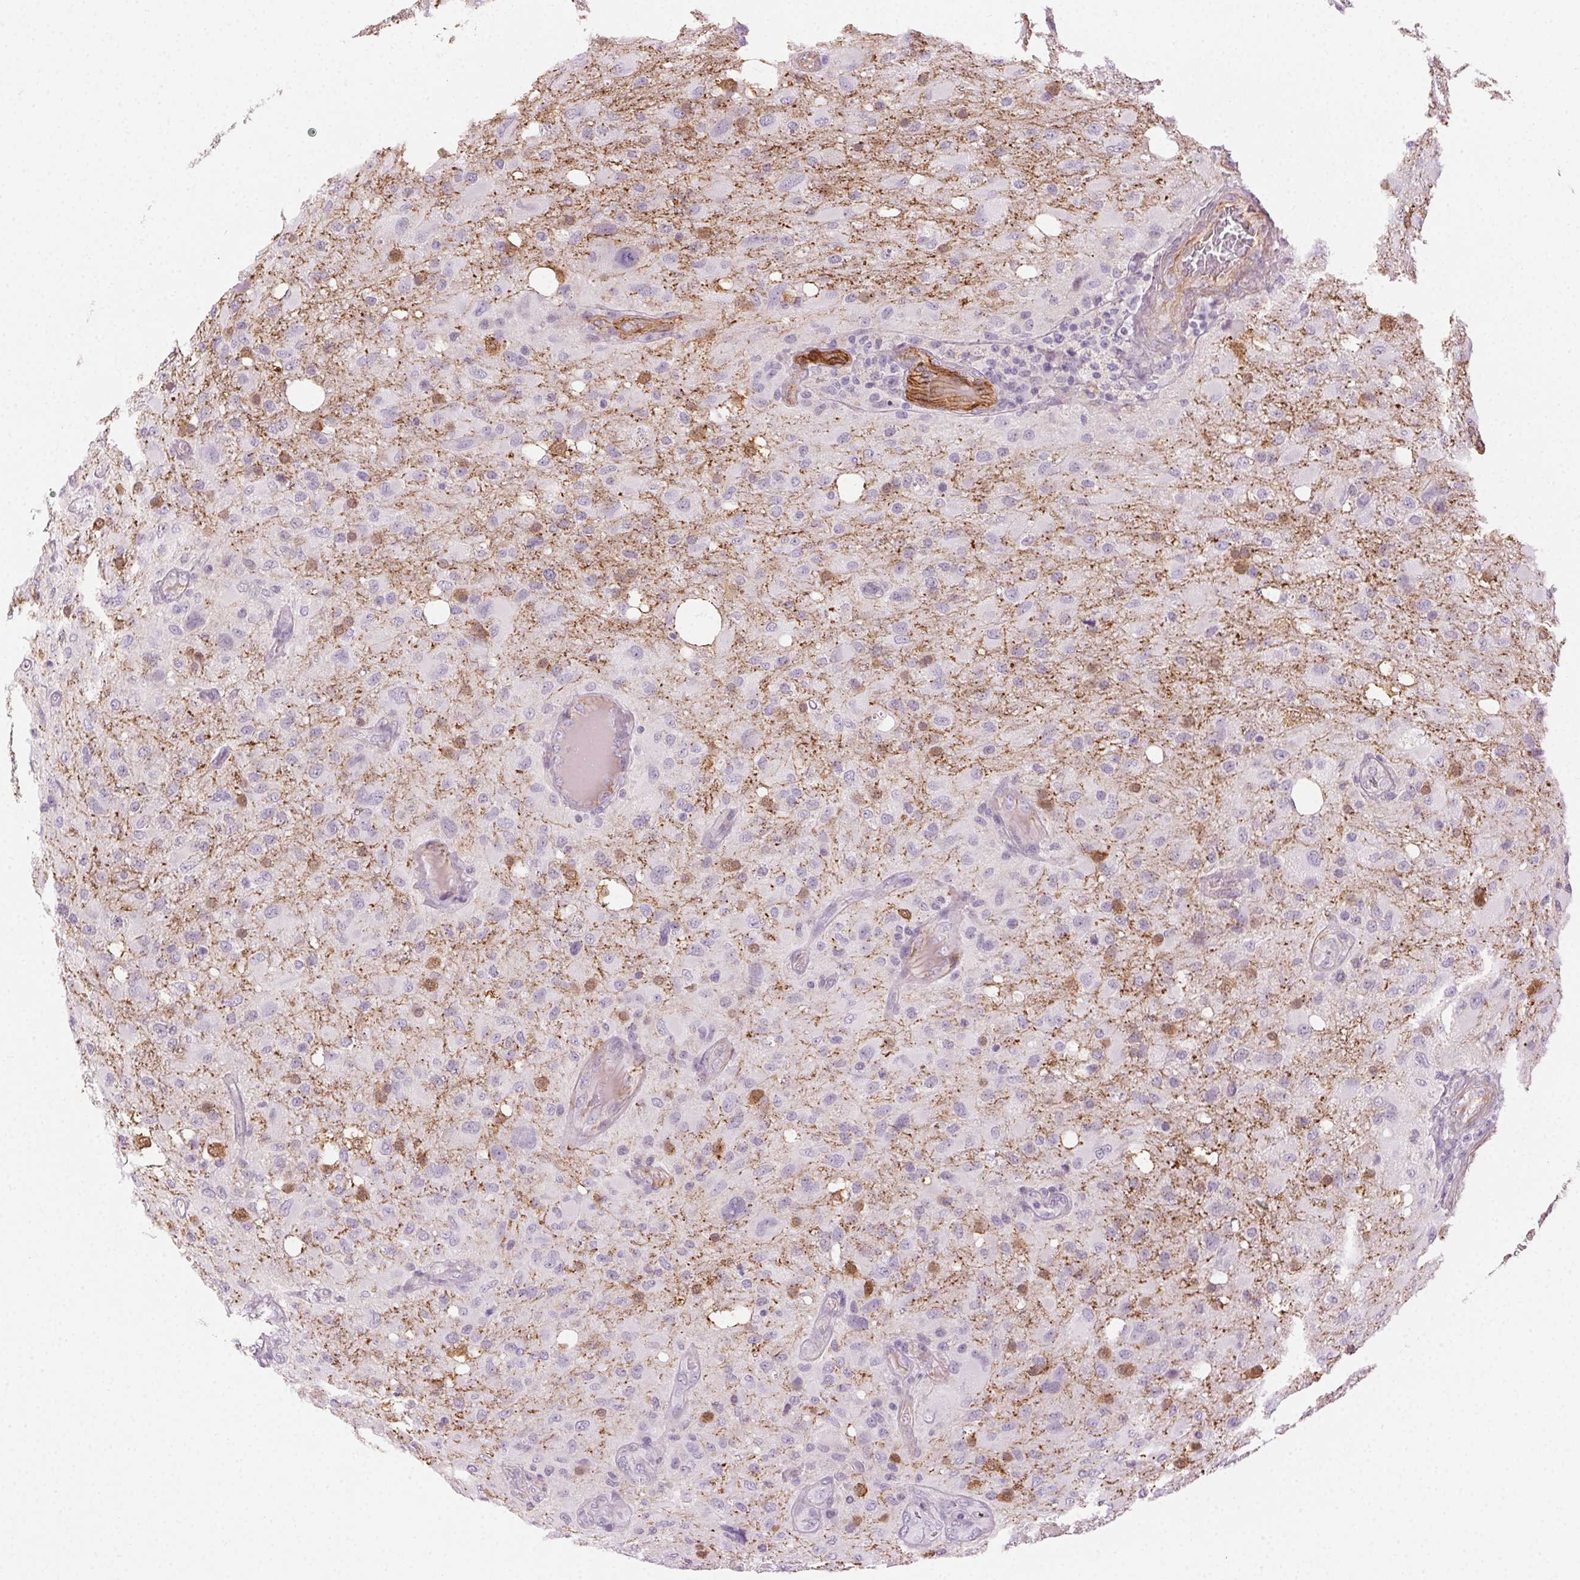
{"staining": {"intensity": "moderate", "quantity": "<25%", "location": "cytoplasmic/membranous,nuclear"}, "tissue": "glioma", "cell_type": "Tumor cells", "image_type": "cancer", "snomed": [{"axis": "morphology", "description": "Glioma, malignant, High grade"}, {"axis": "topography", "description": "Brain"}], "caption": "Protein staining of glioma tissue displays moderate cytoplasmic/membranous and nuclear positivity in approximately <25% of tumor cells. (Brightfield microscopy of DAB IHC at high magnification).", "gene": "AIF1L", "patient": {"sex": "male", "age": 53}}